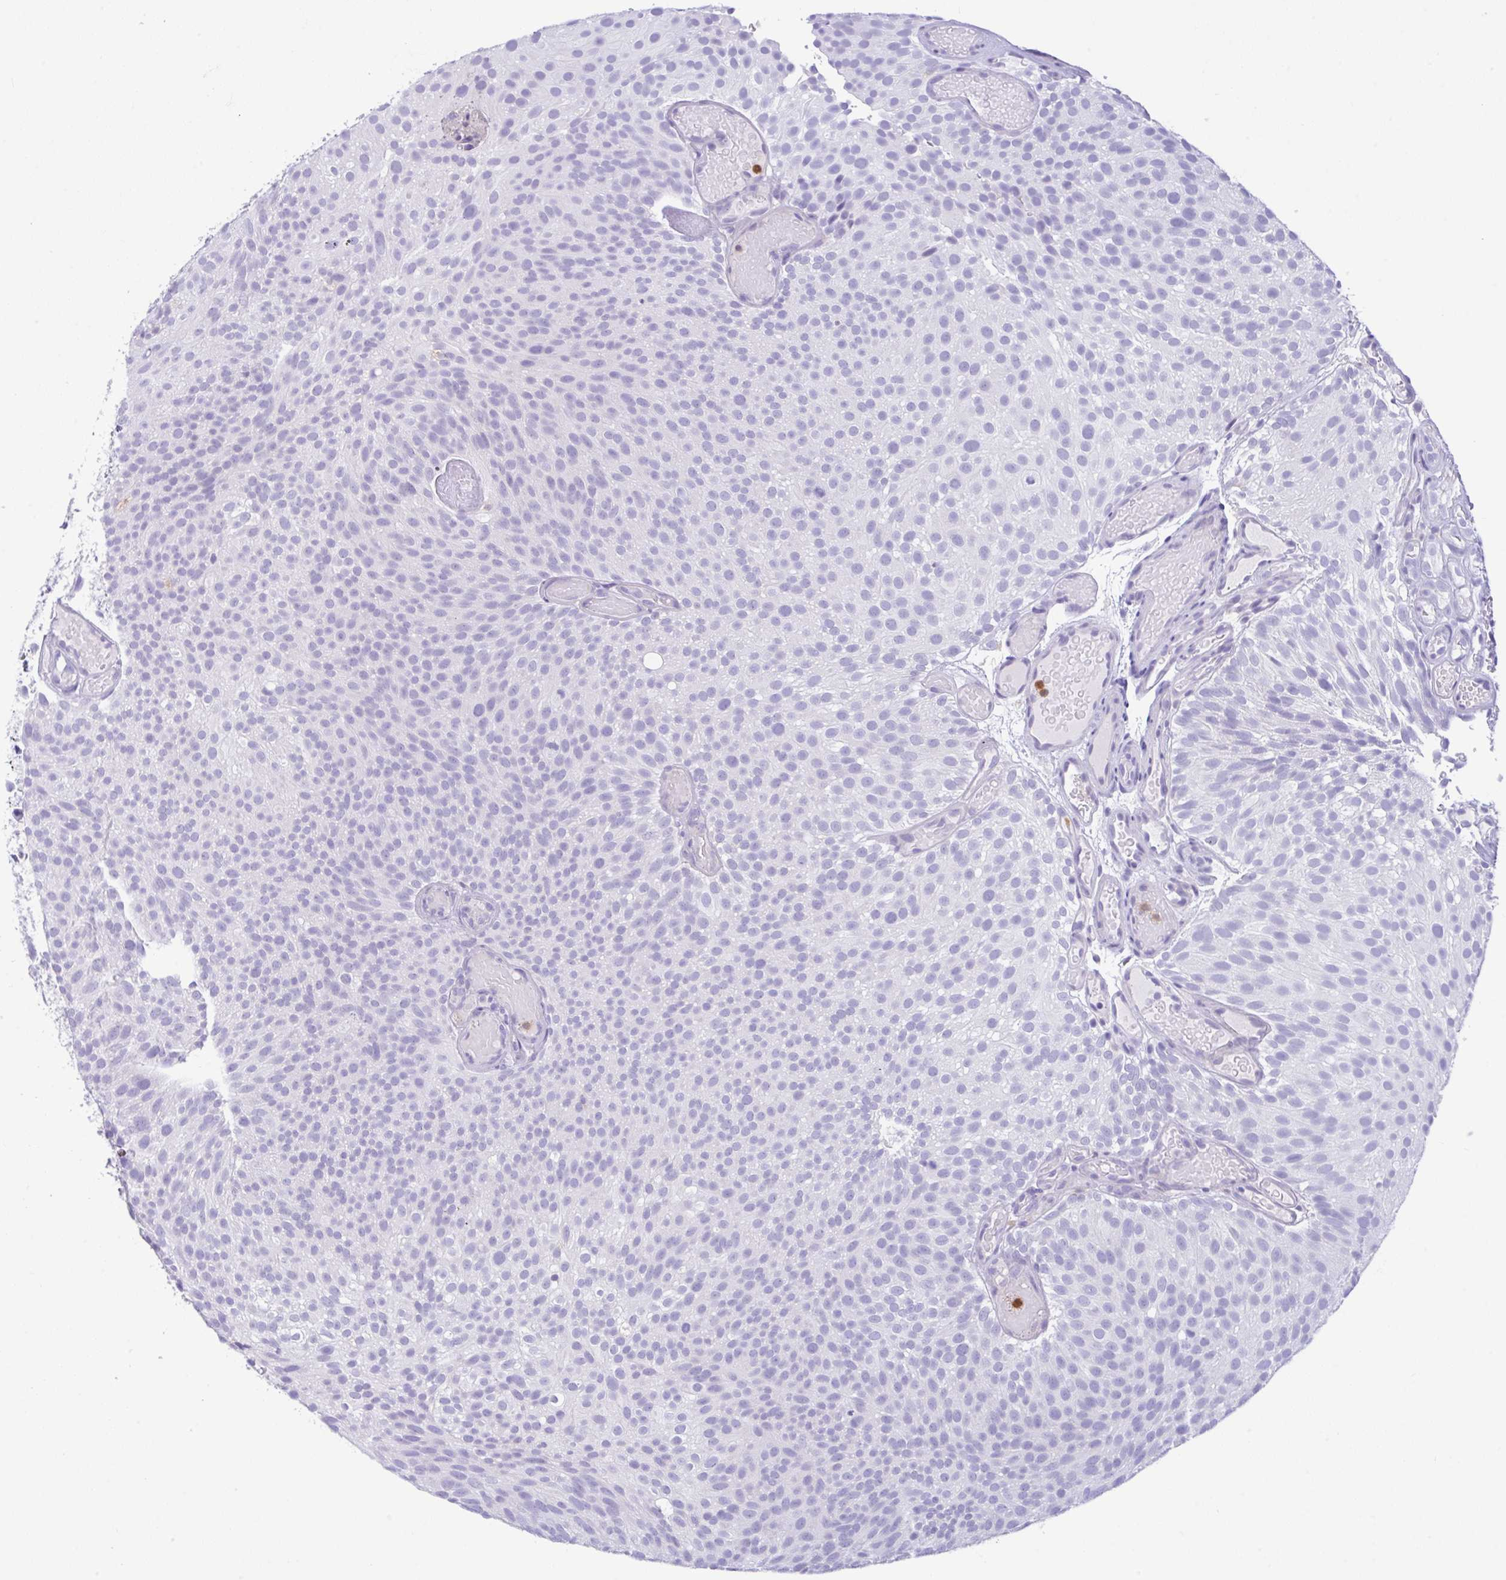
{"staining": {"intensity": "negative", "quantity": "none", "location": "none"}, "tissue": "urothelial cancer", "cell_type": "Tumor cells", "image_type": "cancer", "snomed": [{"axis": "morphology", "description": "Urothelial carcinoma, Low grade"}, {"axis": "topography", "description": "Urinary bladder"}], "caption": "There is no significant expression in tumor cells of urothelial carcinoma (low-grade).", "gene": "NCF1", "patient": {"sex": "male", "age": 78}}